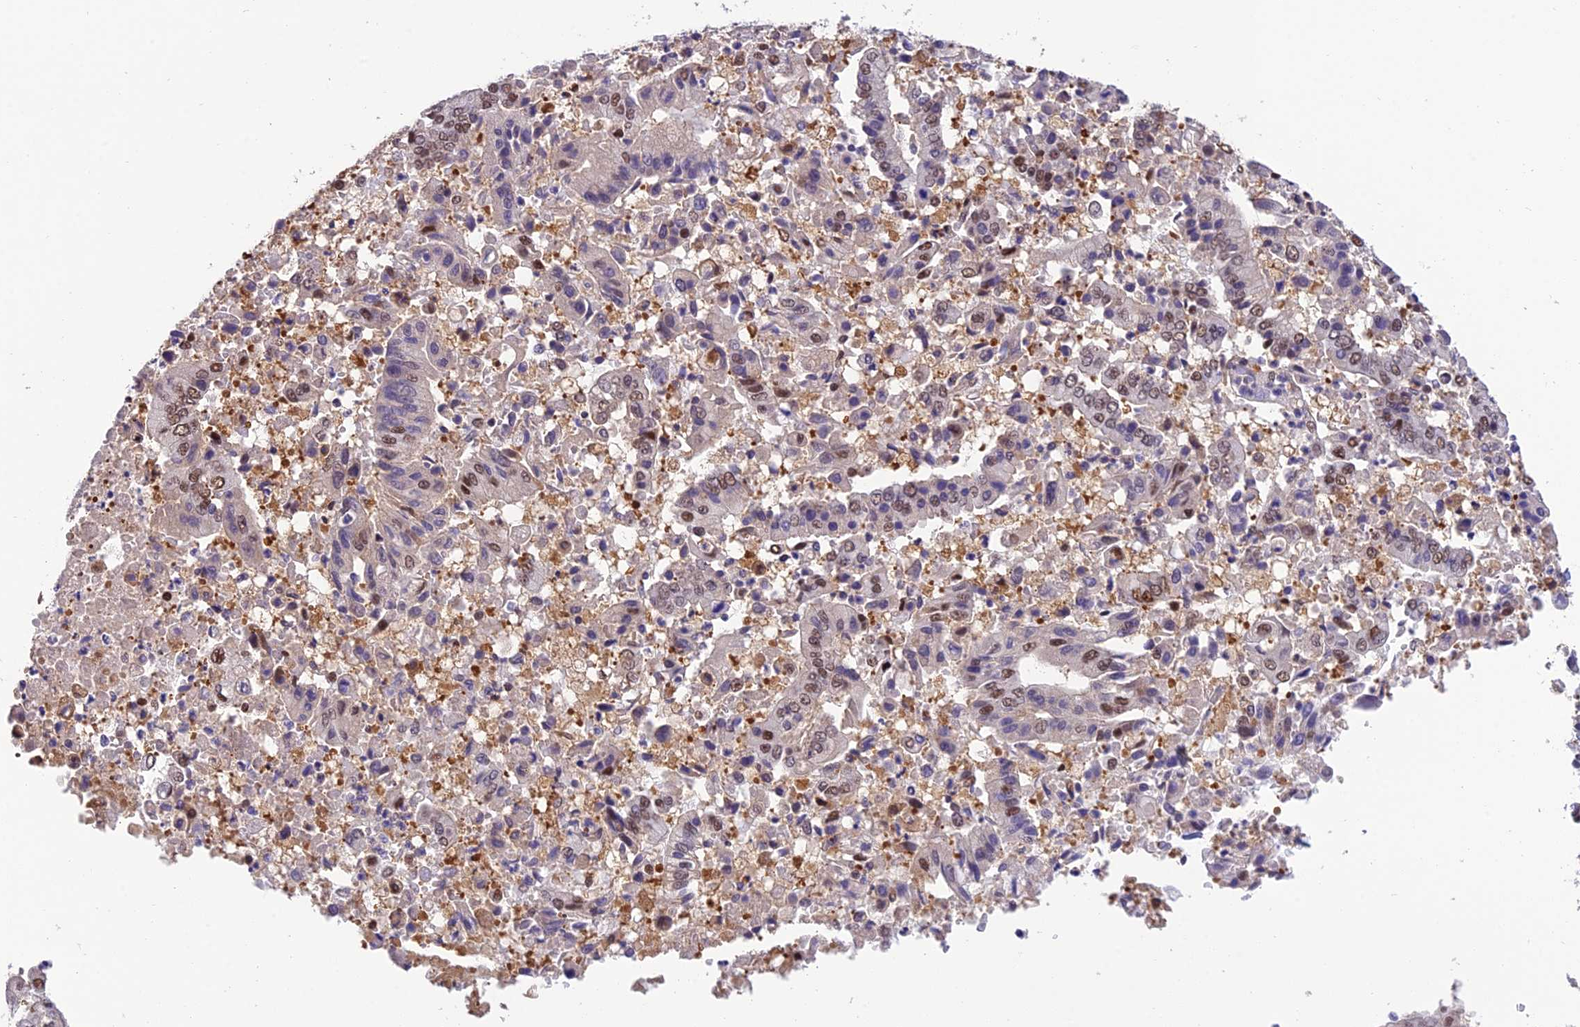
{"staining": {"intensity": "moderate", "quantity": "<25%", "location": "nuclear"}, "tissue": "pancreatic cancer", "cell_type": "Tumor cells", "image_type": "cancer", "snomed": [{"axis": "morphology", "description": "Adenocarcinoma, NOS"}, {"axis": "topography", "description": "Pancreas"}], "caption": "A micrograph of pancreatic cancer stained for a protein exhibits moderate nuclear brown staining in tumor cells. The staining was performed using DAB to visualize the protein expression in brown, while the nuclei were stained in blue with hematoxylin (Magnification: 20x).", "gene": "PSMB3", "patient": {"sex": "female", "age": 77}}